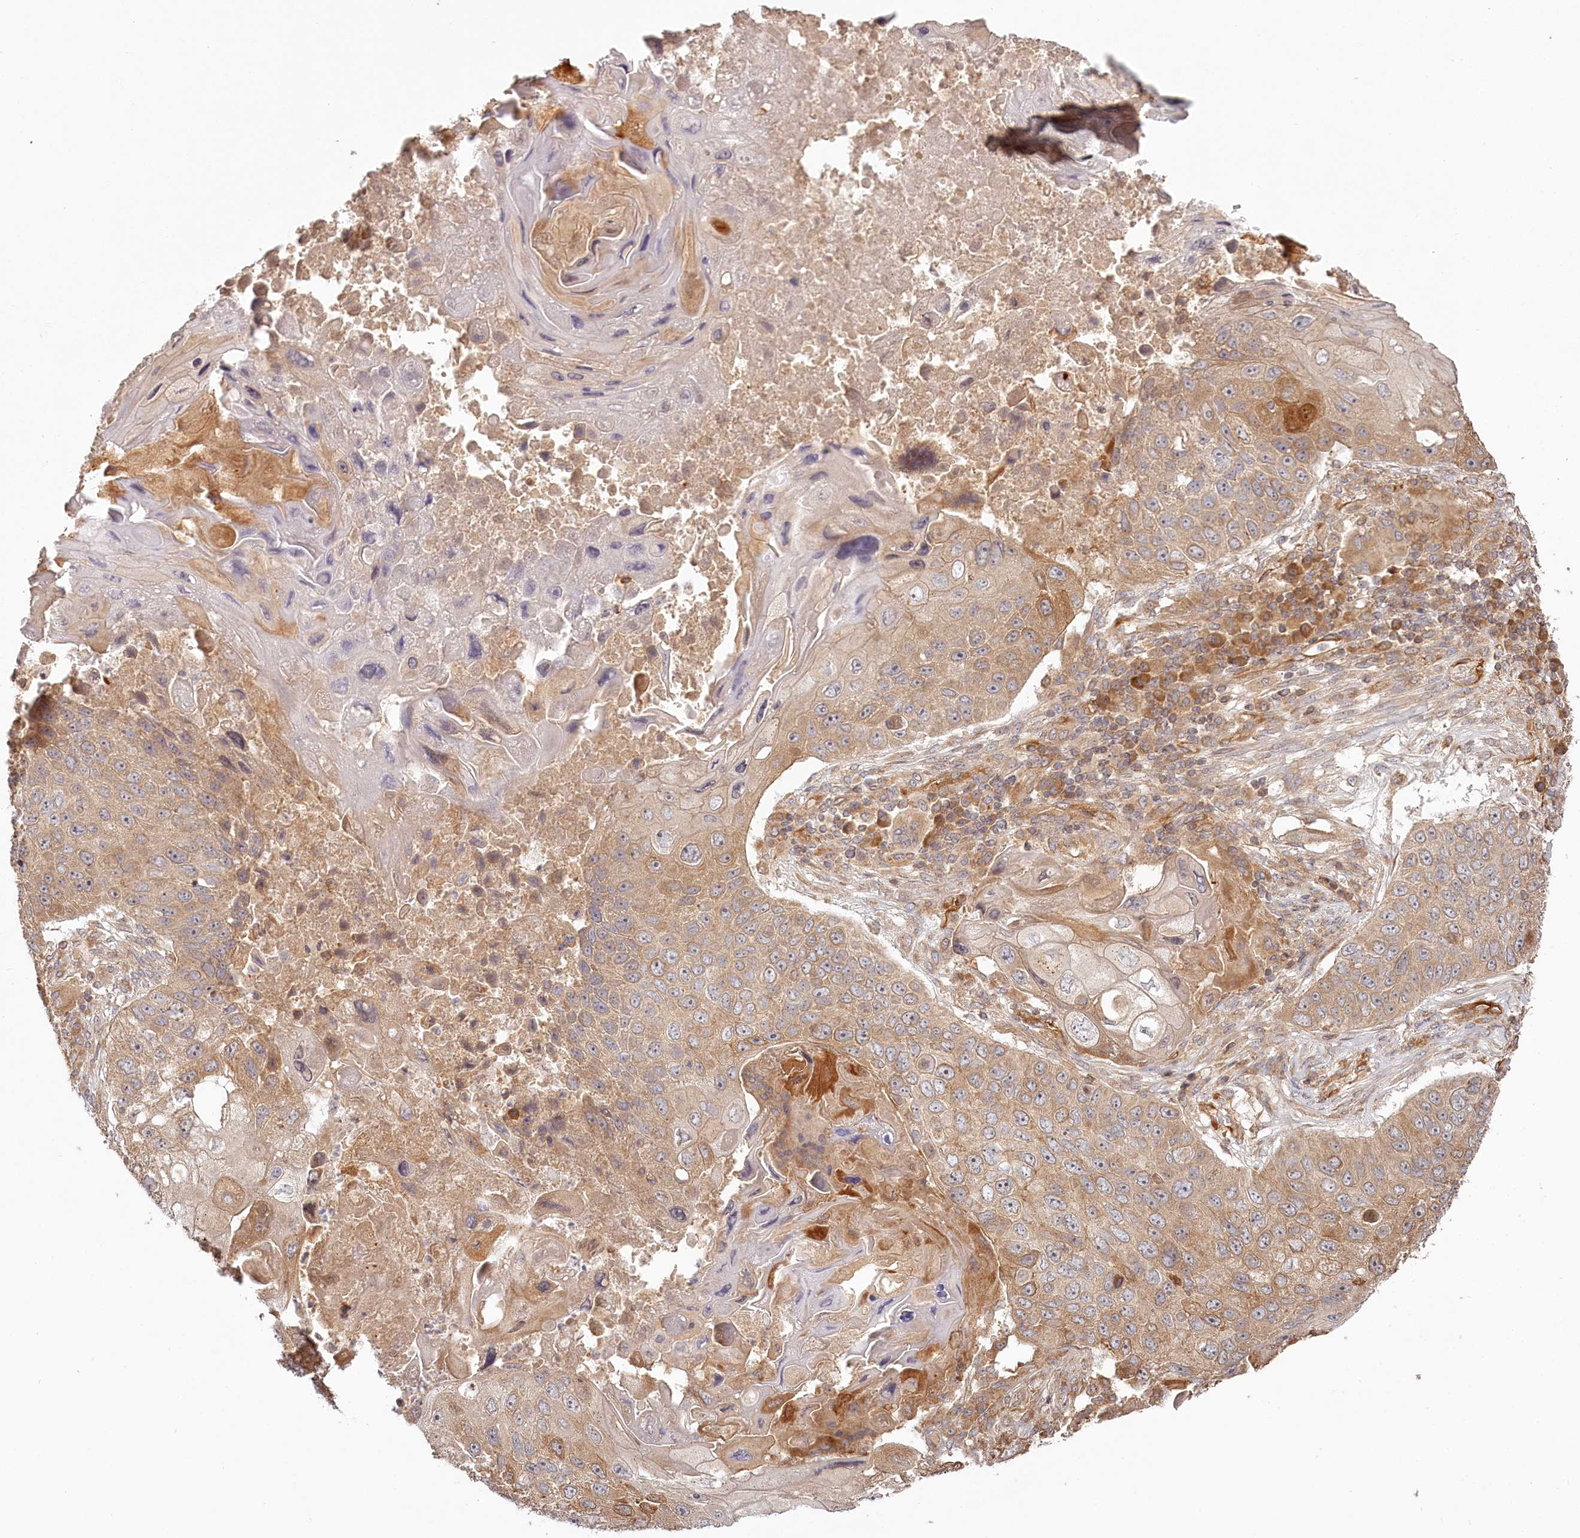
{"staining": {"intensity": "moderate", "quantity": ">75%", "location": "cytoplasmic/membranous"}, "tissue": "lung cancer", "cell_type": "Tumor cells", "image_type": "cancer", "snomed": [{"axis": "morphology", "description": "Squamous cell carcinoma, NOS"}, {"axis": "topography", "description": "Lung"}], "caption": "Immunohistochemistry (IHC) (DAB (3,3'-diaminobenzidine)) staining of squamous cell carcinoma (lung) shows moderate cytoplasmic/membranous protein expression in about >75% of tumor cells.", "gene": "TMIE", "patient": {"sex": "male", "age": 61}}